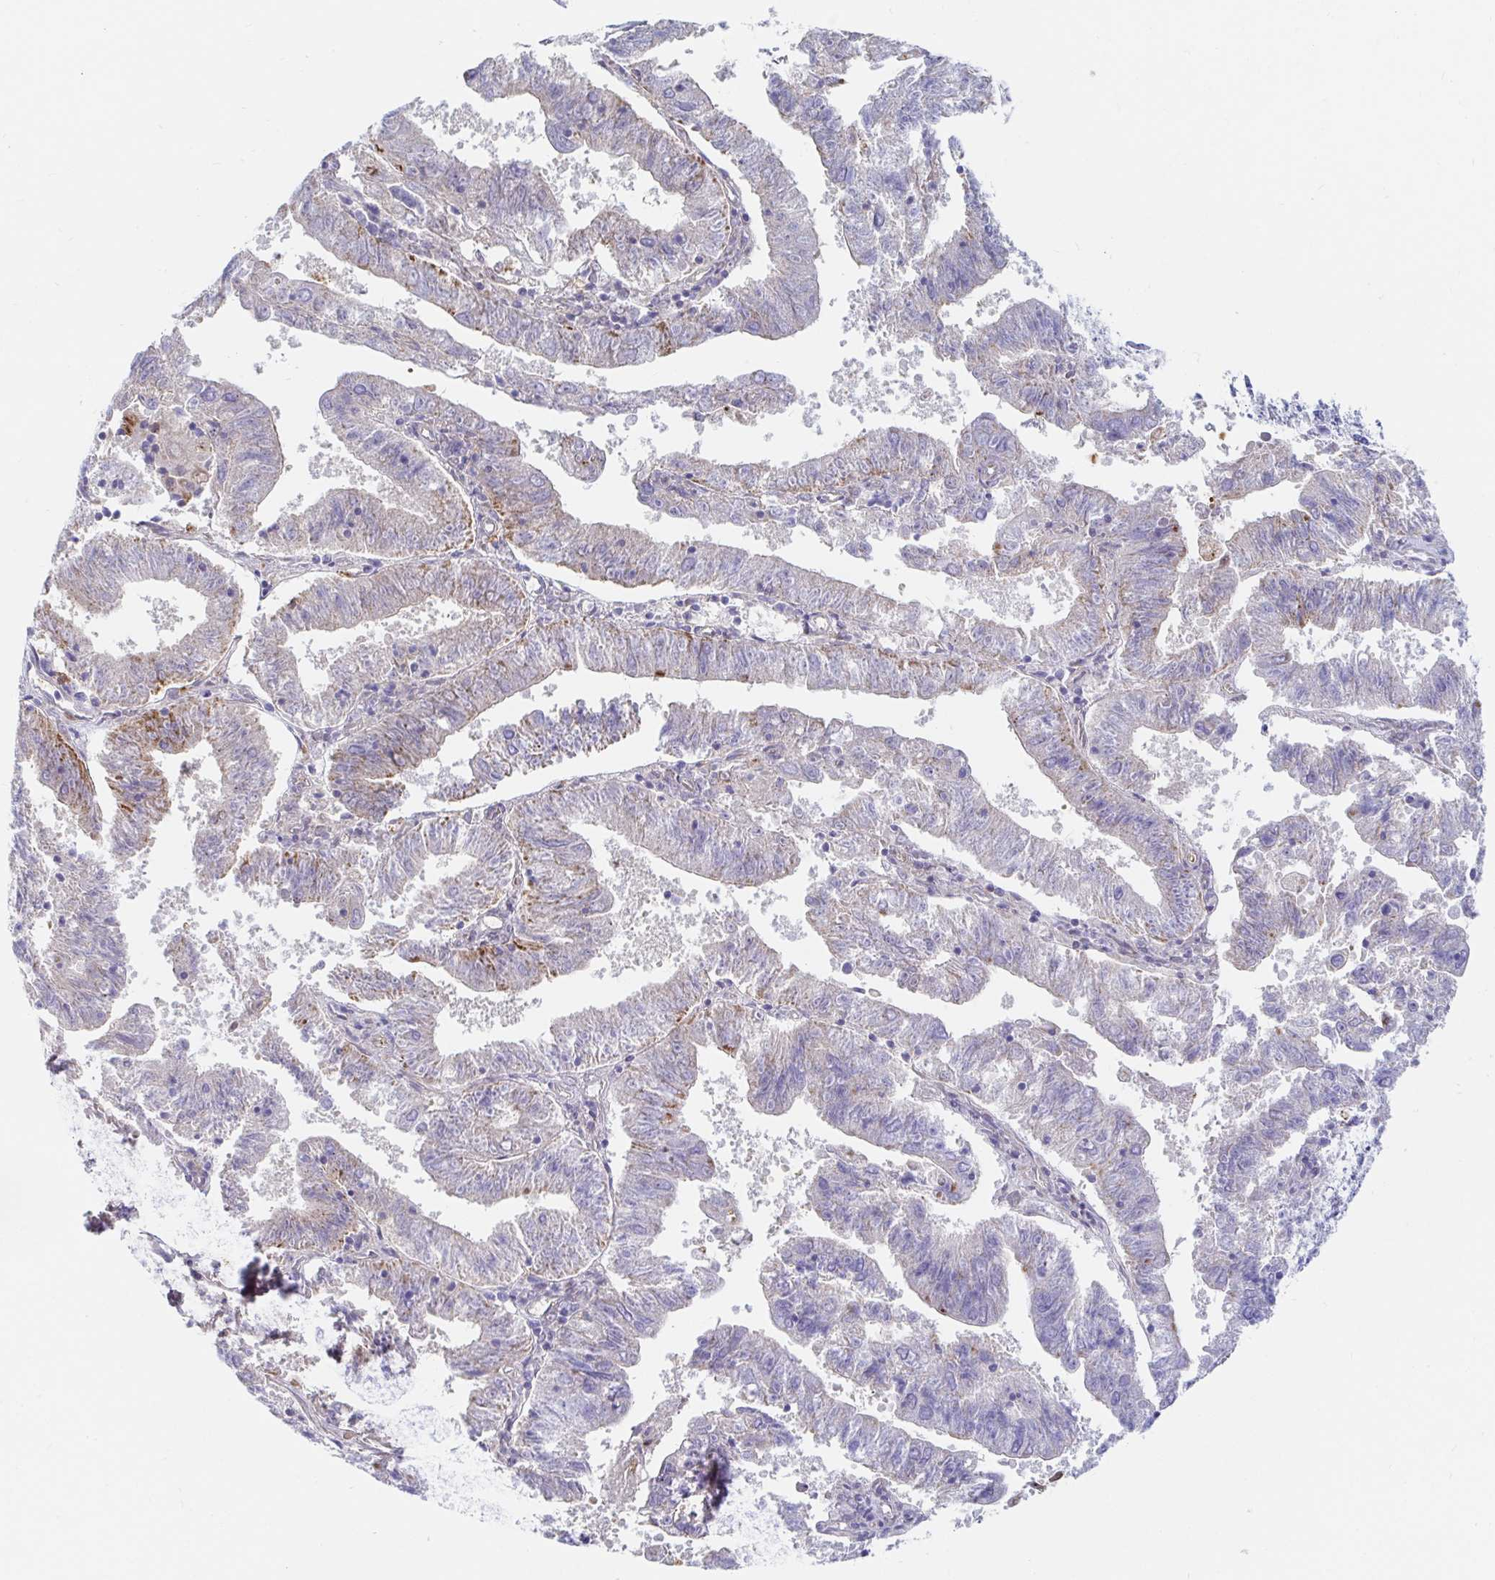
{"staining": {"intensity": "weak", "quantity": "<25%", "location": "cytoplasmic/membranous"}, "tissue": "endometrial cancer", "cell_type": "Tumor cells", "image_type": "cancer", "snomed": [{"axis": "morphology", "description": "Adenocarcinoma, NOS"}, {"axis": "topography", "description": "Endometrium"}], "caption": "The immunohistochemistry histopathology image has no significant staining in tumor cells of endometrial cancer (adenocarcinoma) tissue. (DAB (3,3'-diaminobenzidine) immunohistochemistry (IHC), high magnification).", "gene": "HINFP", "patient": {"sex": "female", "age": 82}}